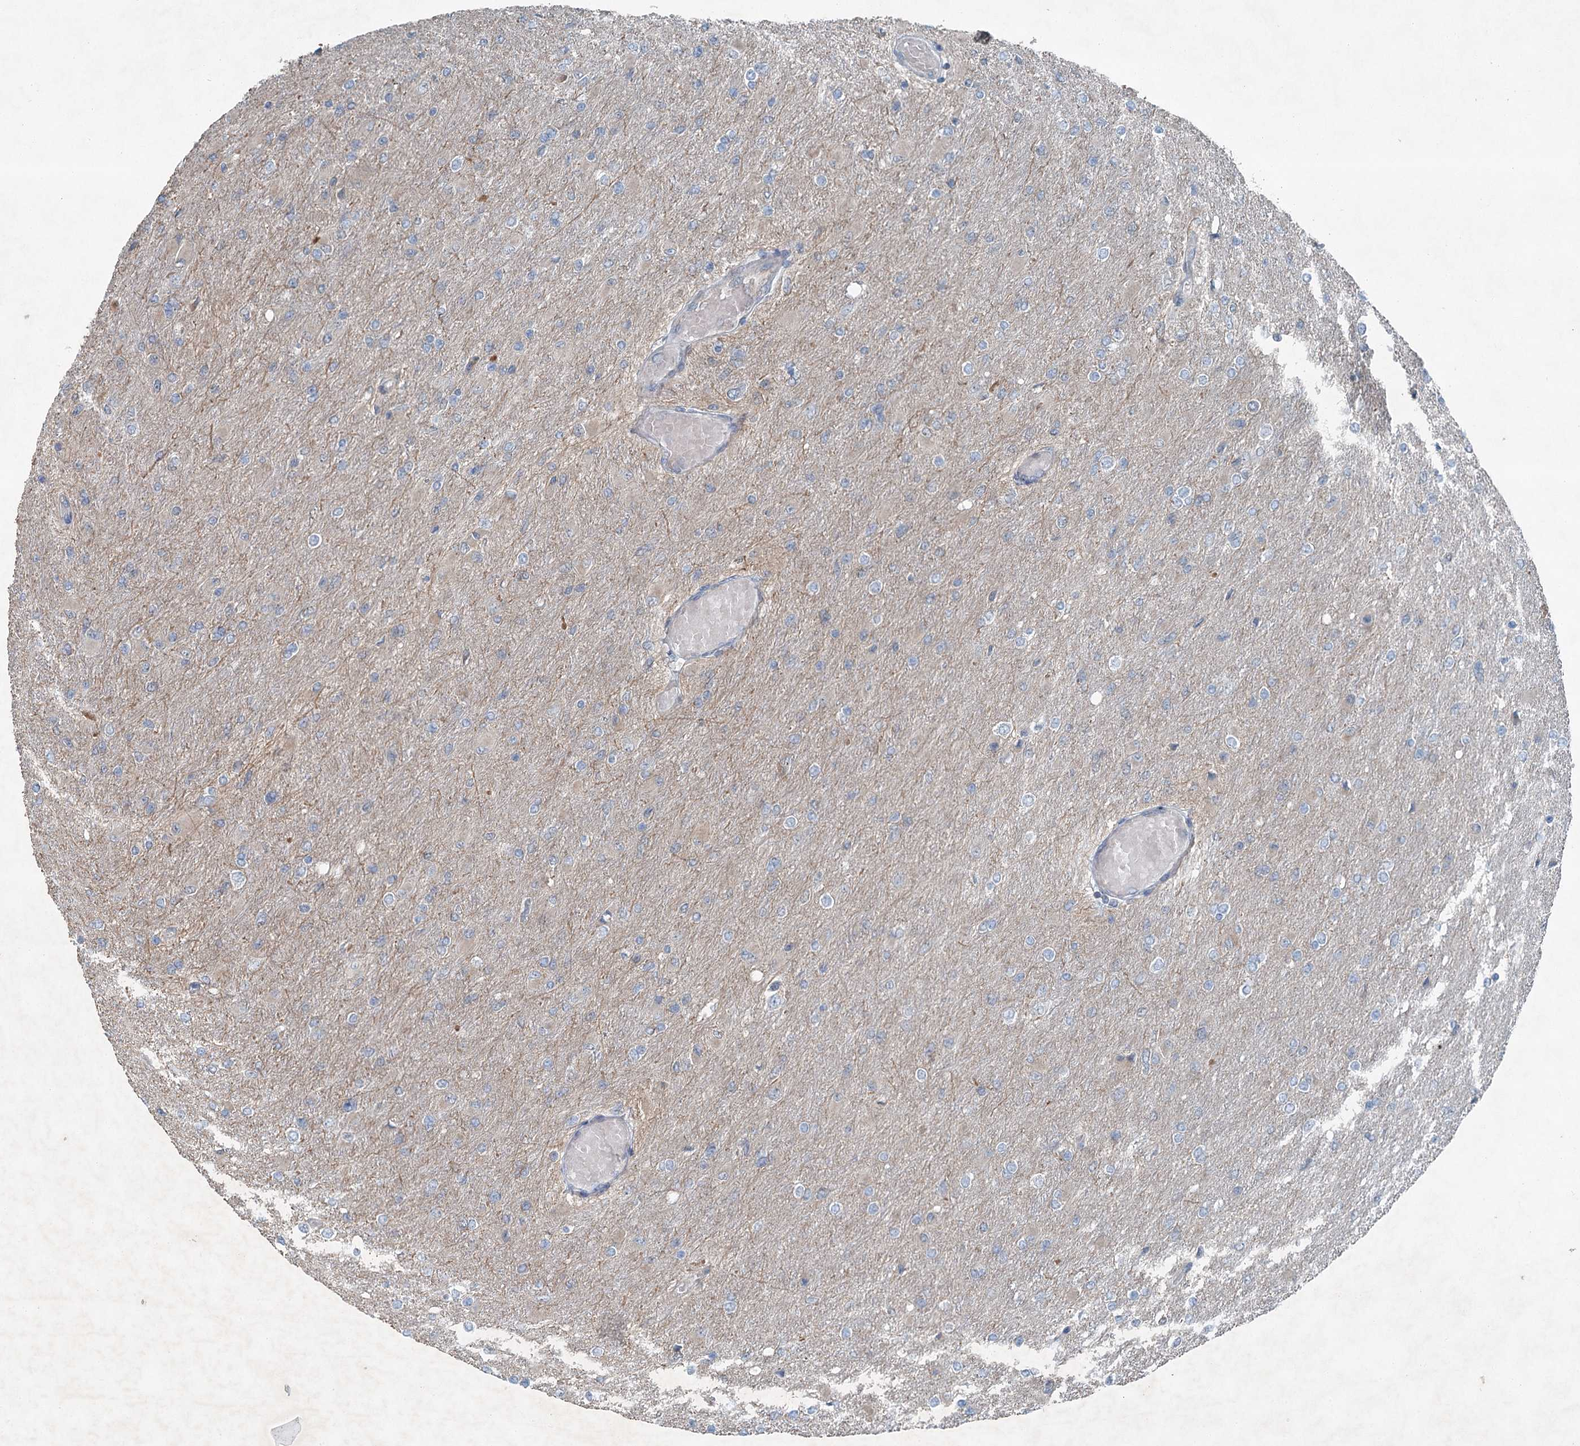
{"staining": {"intensity": "negative", "quantity": "none", "location": "none"}, "tissue": "glioma", "cell_type": "Tumor cells", "image_type": "cancer", "snomed": [{"axis": "morphology", "description": "Glioma, malignant, High grade"}, {"axis": "topography", "description": "Cerebral cortex"}], "caption": "Tumor cells are negative for brown protein staining in glioma.", "gene": "CHCHD5", "patient": {"sex": "female", "age": 36}}